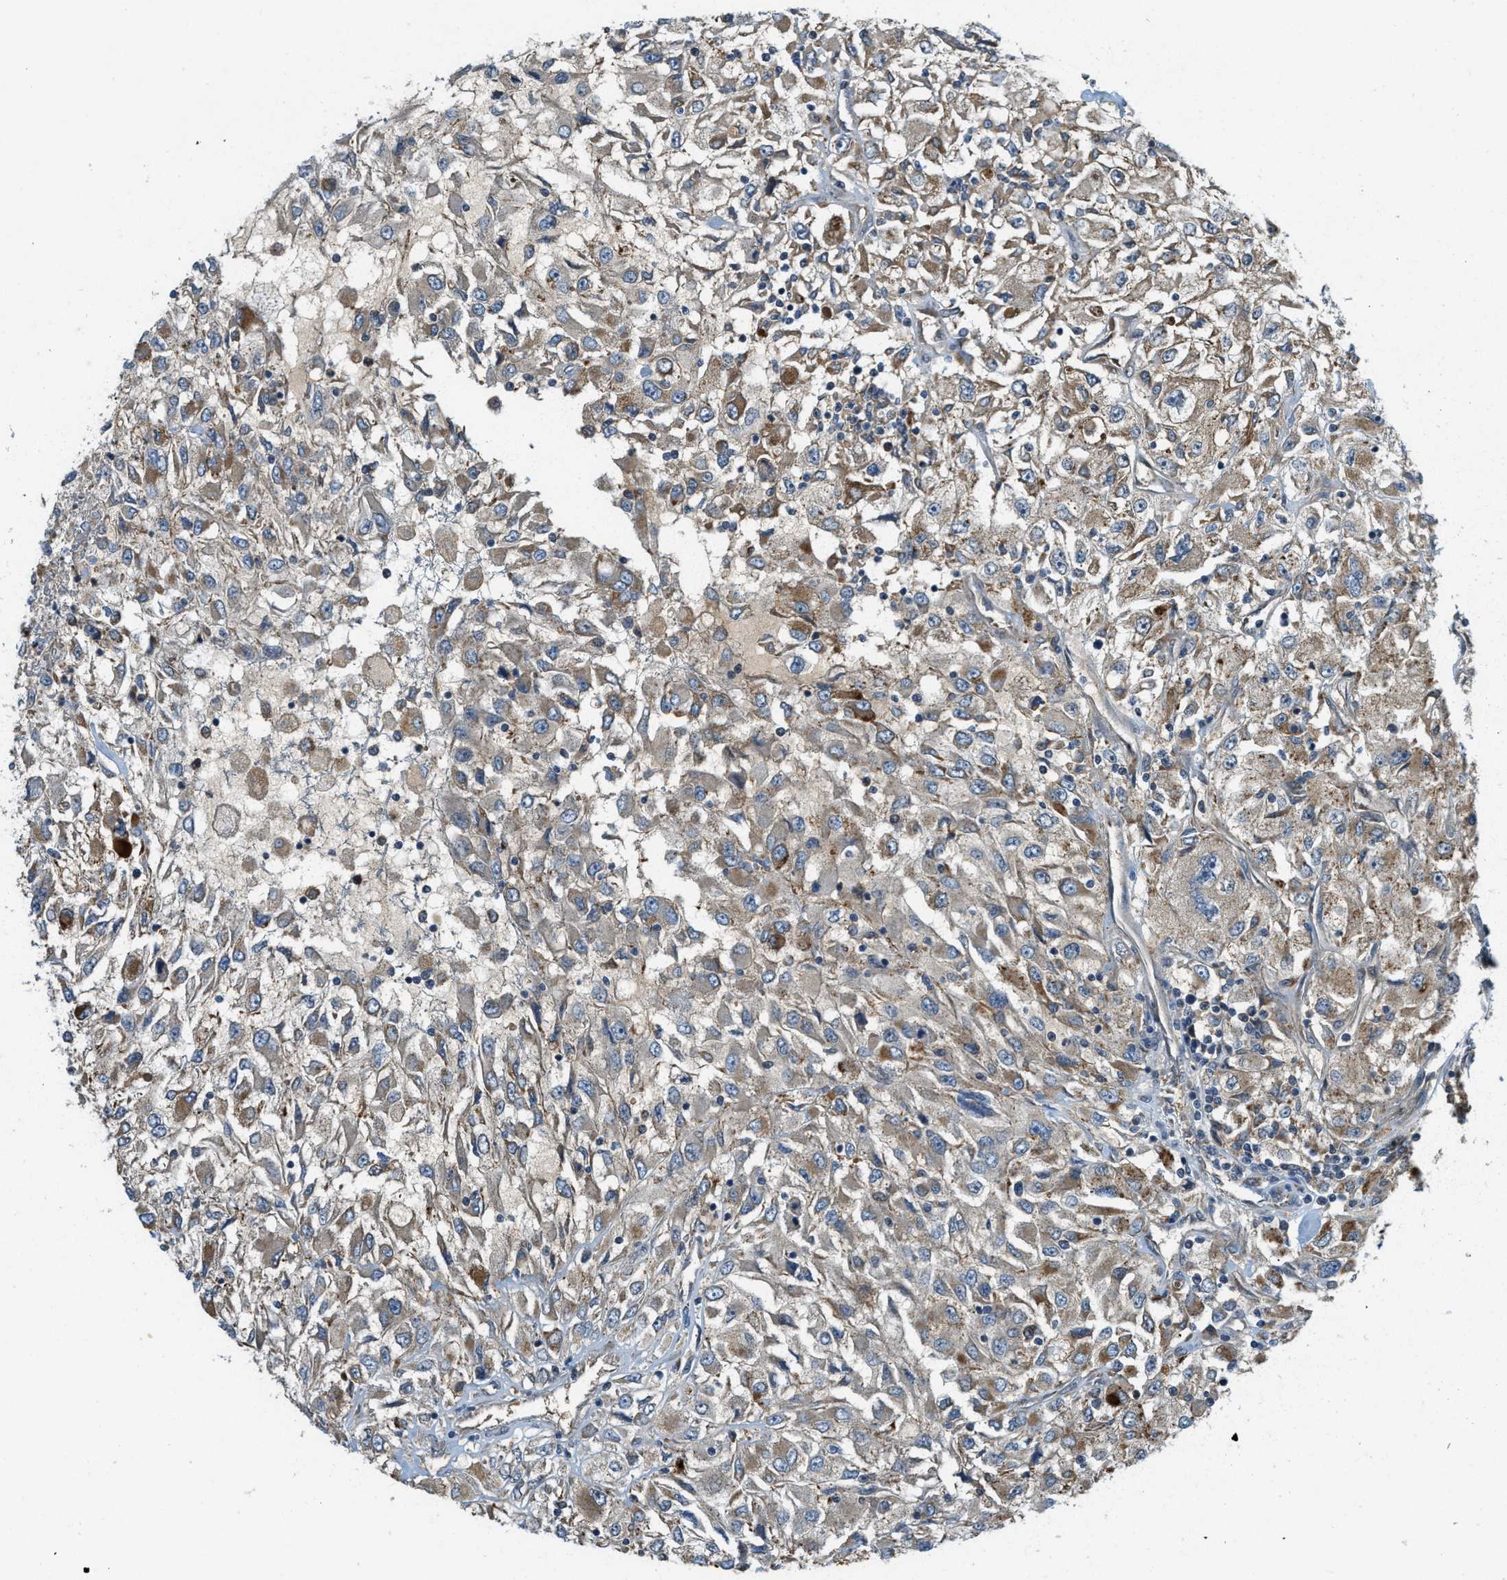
{"staining": {"intensity": "moderate", "quantity": ">75%", "location": "cytoplasmic/membranous"}, "tissue": "renal cancer", "cell_type": "Tumor cells", "image_type": "cancer", "snomed": [{"axis": "morphology", "description": "Adenocarcinoma, NOS"}, {"axis": "topography", "description": "Kidney"}], "caption": "There is medium levels of moderate cytoplasmic/membranous staining in tumor cells of adenocarcinoma (renal), as demonstrated by immunohistochemical staining (brown color).", "gene": "STARD3NL", "patient": {"sex": "female", "age": 52}}